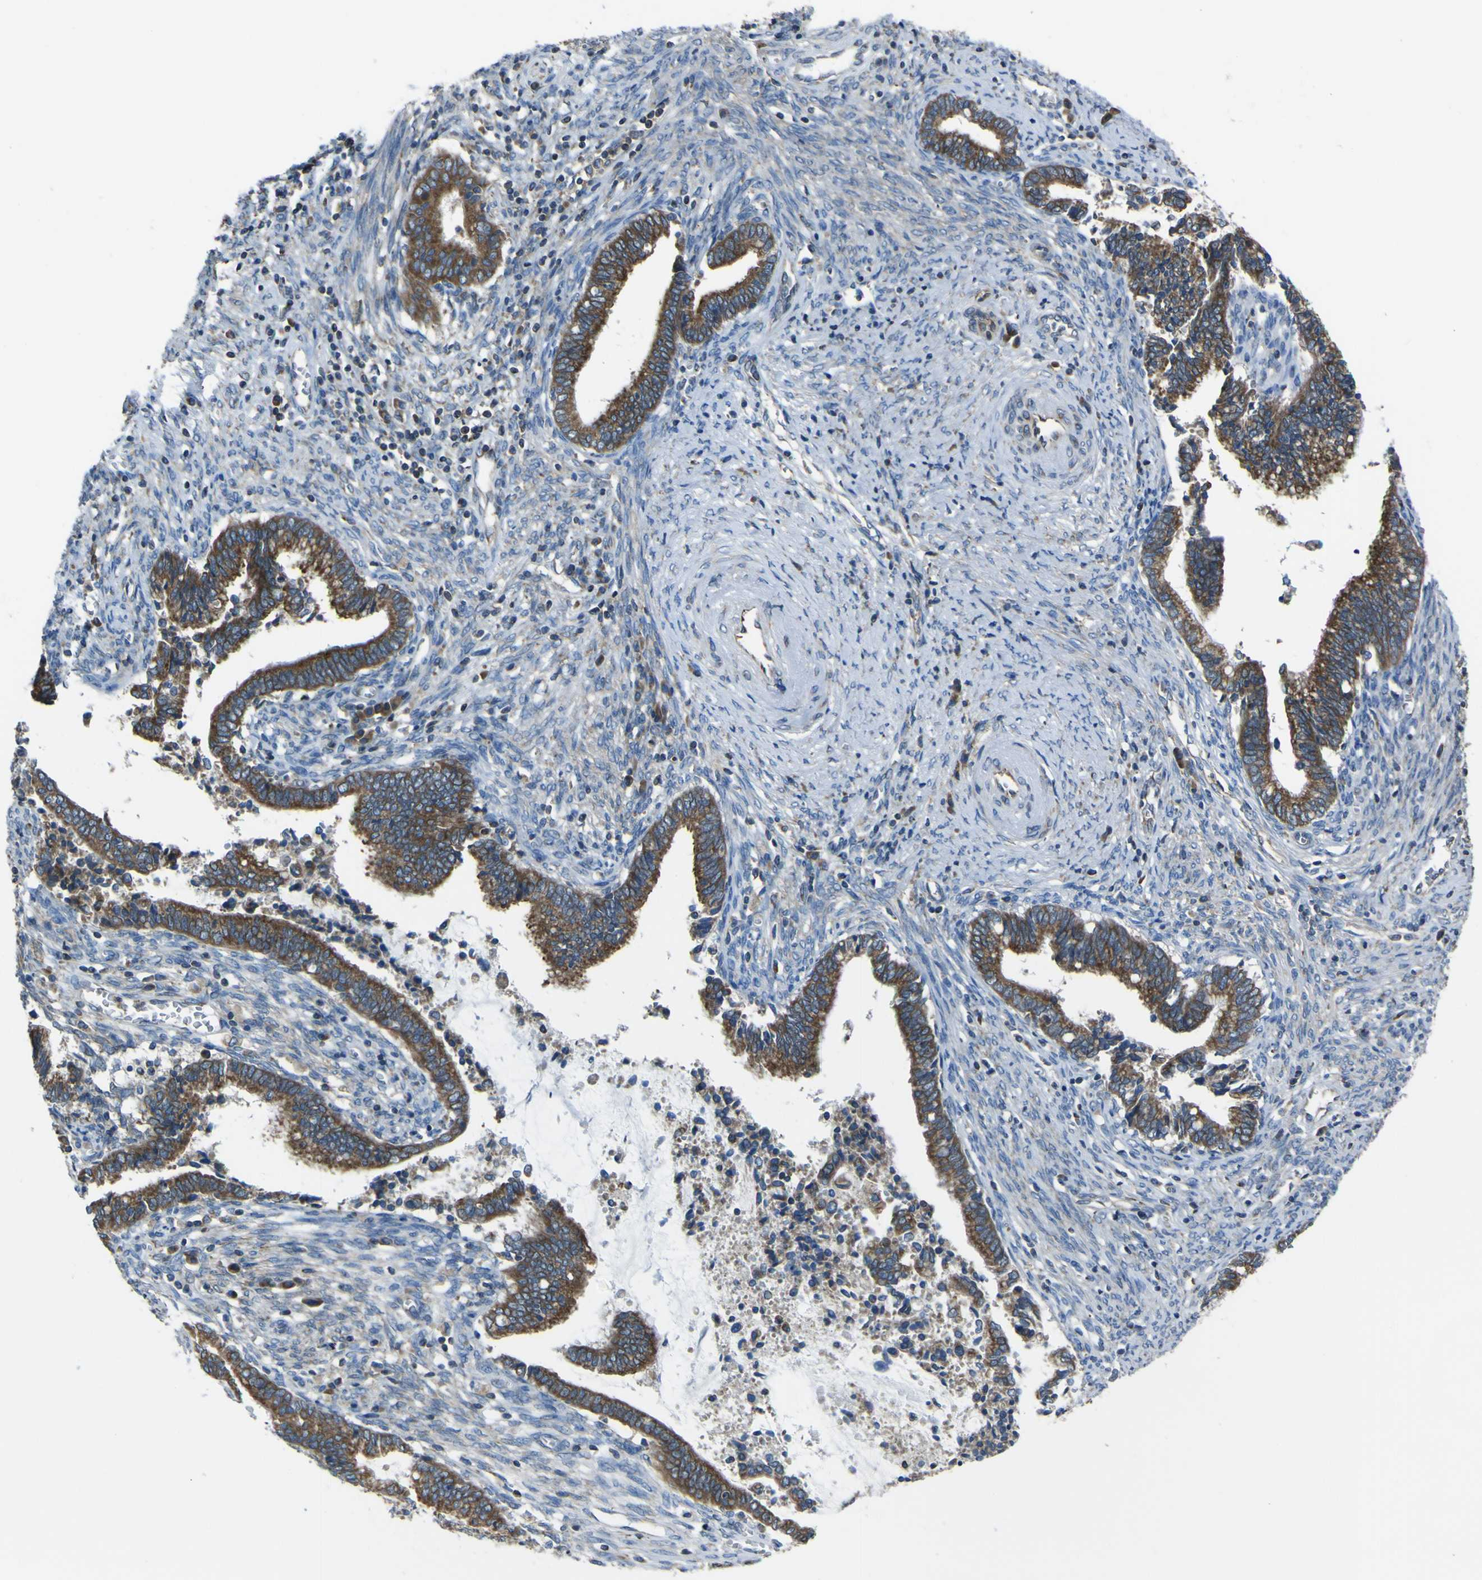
{"staining": {"intensity": "strong", "quantity": ">75%", "location": "cytoplasmic/membranous"}, "tissue": "cervical cancer", "cell_type": "Tumor cells", "image_type": "cancer", "snomed": [{"axis": "morphology", "description": "Adenocarcinoma, NOS"}, {"axis": "topography", "description": "Cervix"}], "caption": "Cervical adenocarcinoma stained for a protein (brown) displays strong cytoplasmic/membranous positive staining in approximately >75% of tumor cells.", "gene": "STIM1", "patient": {"sex": "female", "age": 44}}